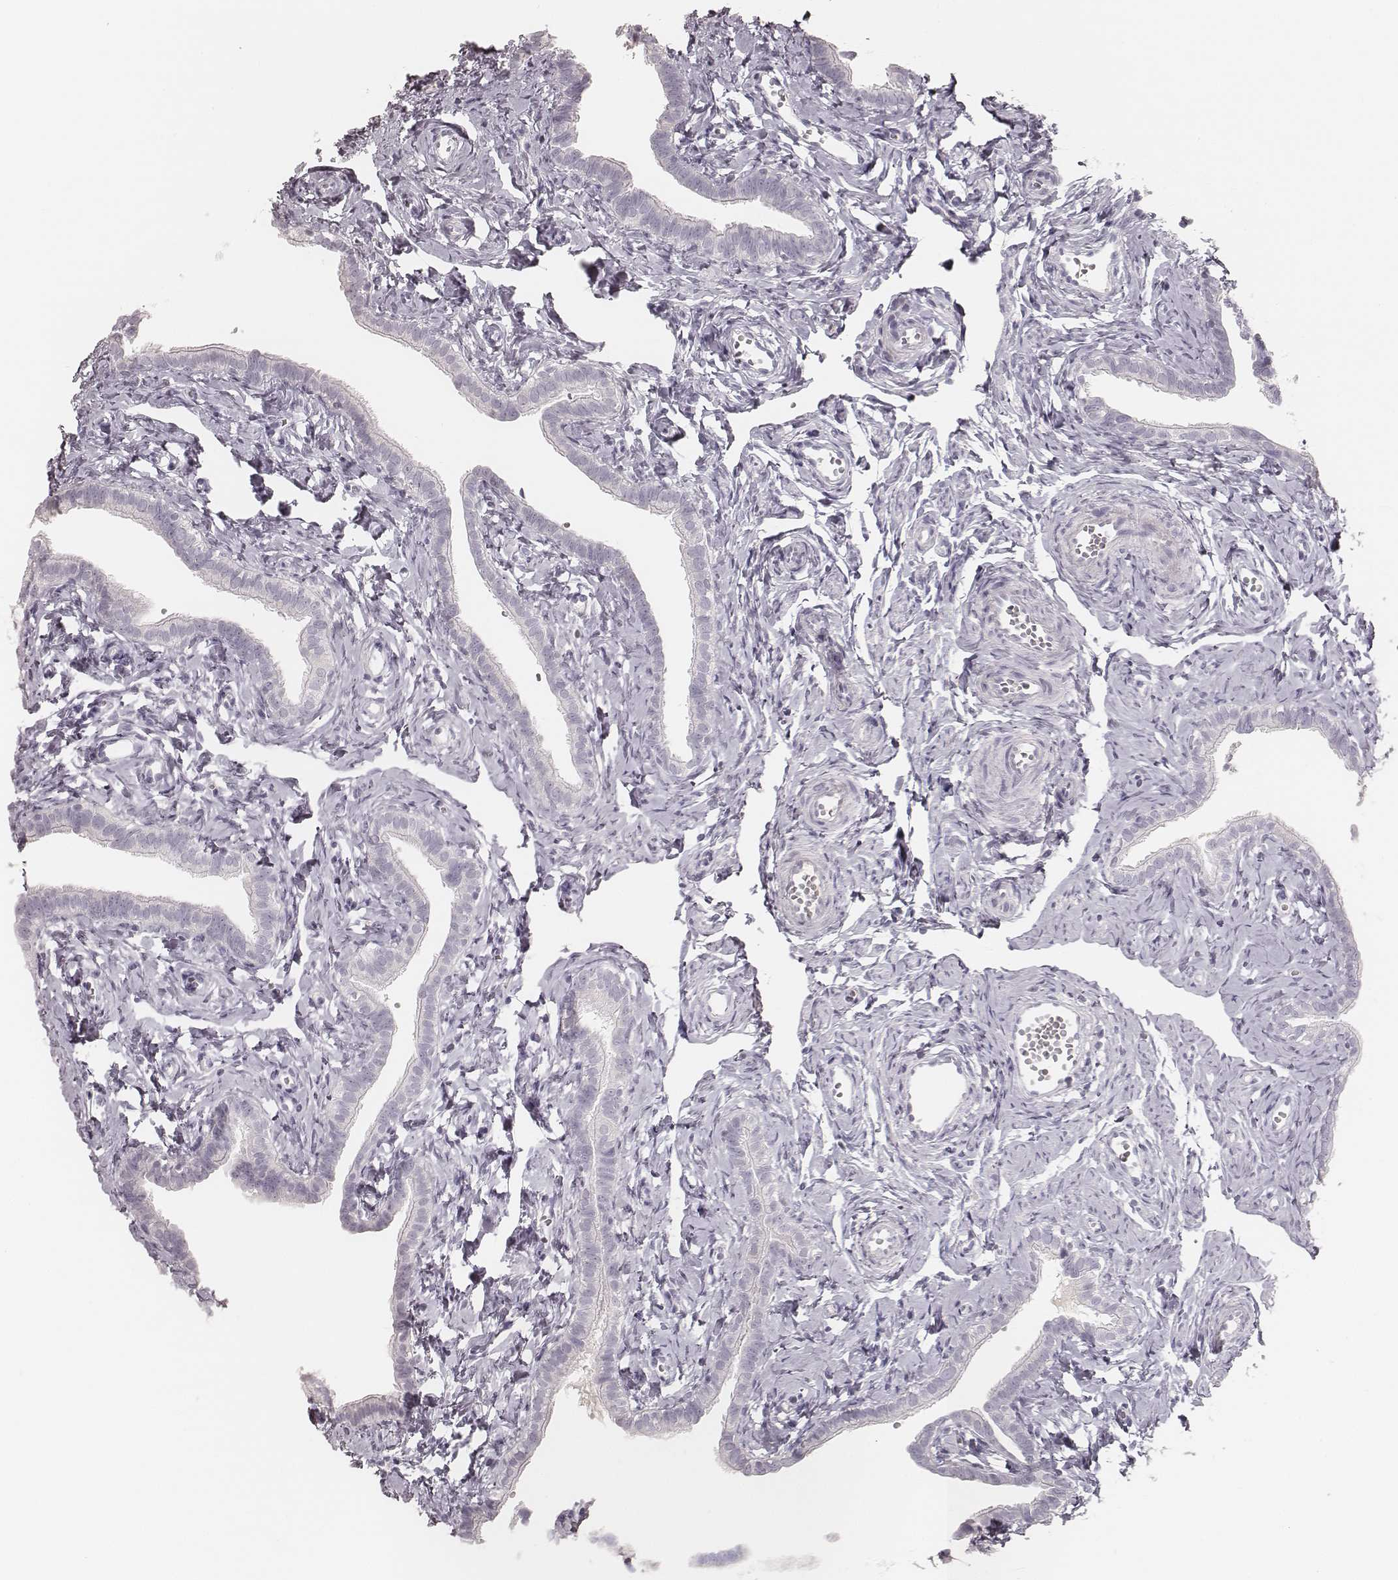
{"staining": {"intensity": "negative", "quantity": "none", "location": "none"}, "tissue": "fallopian tube", "cell_type": "Glandular cells", "image_type": "normal", "snomed": [{"axis": "morphology", "description": "Normal tissue, NOS"}, {"axis": "topography", "description": "Fallopian tube"}], "caption": "Immunohistochemical staining of unremarkable fallopian tube demonstrates no significant expression in glandular cells.", "gene": "KRT31", "patient": {"sex": "female", "age": 41}}